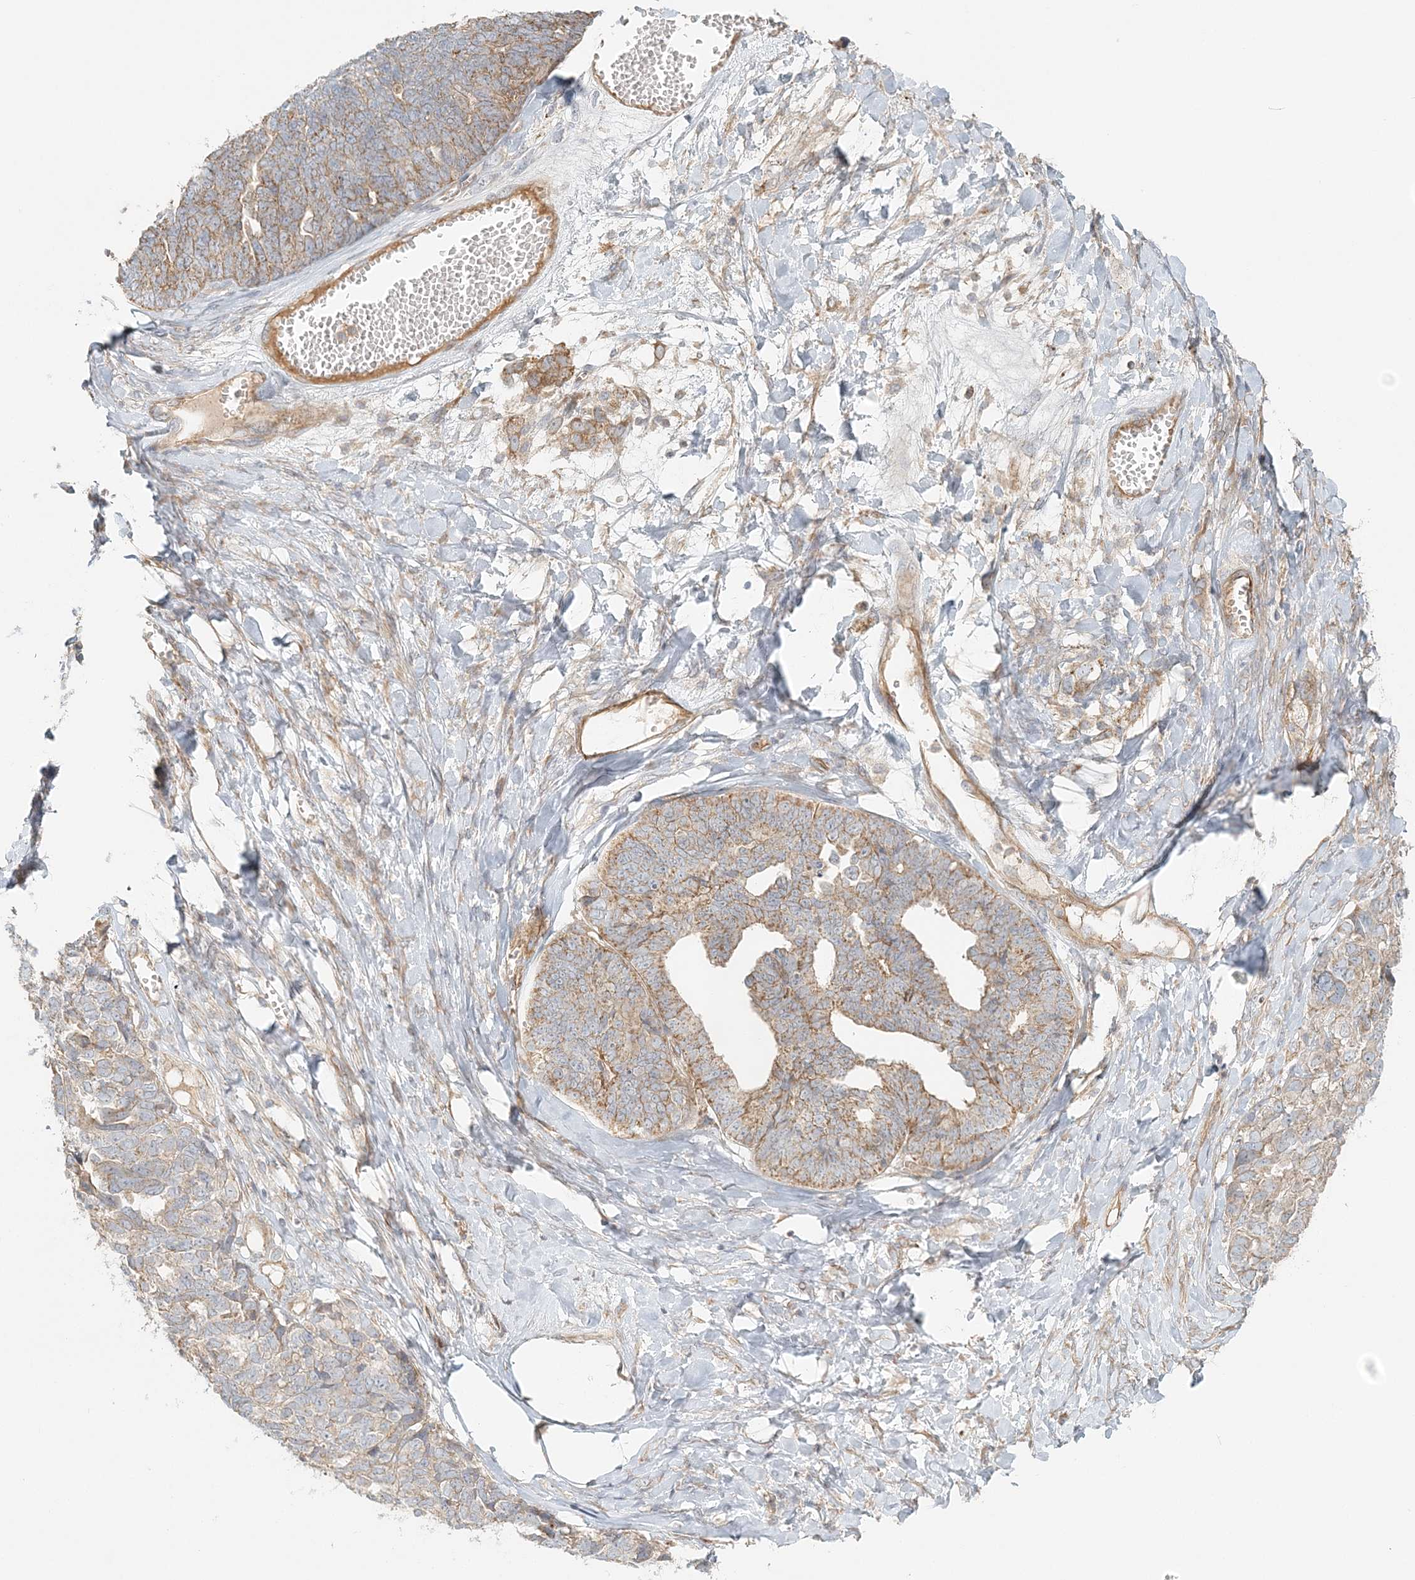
{"staining": {"intensity": "moderate", "quantity": "25%-75%", "location": "cytoplasmic/membranous"}, "tissue": "ovarian cancer", "cell_type": "Tumor cells", "image_type": "cancer", "snomed": [{"axis": "morphology", "description": "Cystadenocarcinoma, serous, NOS"}, {"axis": "topography", "description": "Ovary"}], "caption": "Tumor cells demonstrate medium levels of moderate cytoplasmic/membranous staining in approximately 25%-75% of cells in ovarian cancer.", "gene": "KIAA0232", "patient": {"sex": "female", "age": 79}}